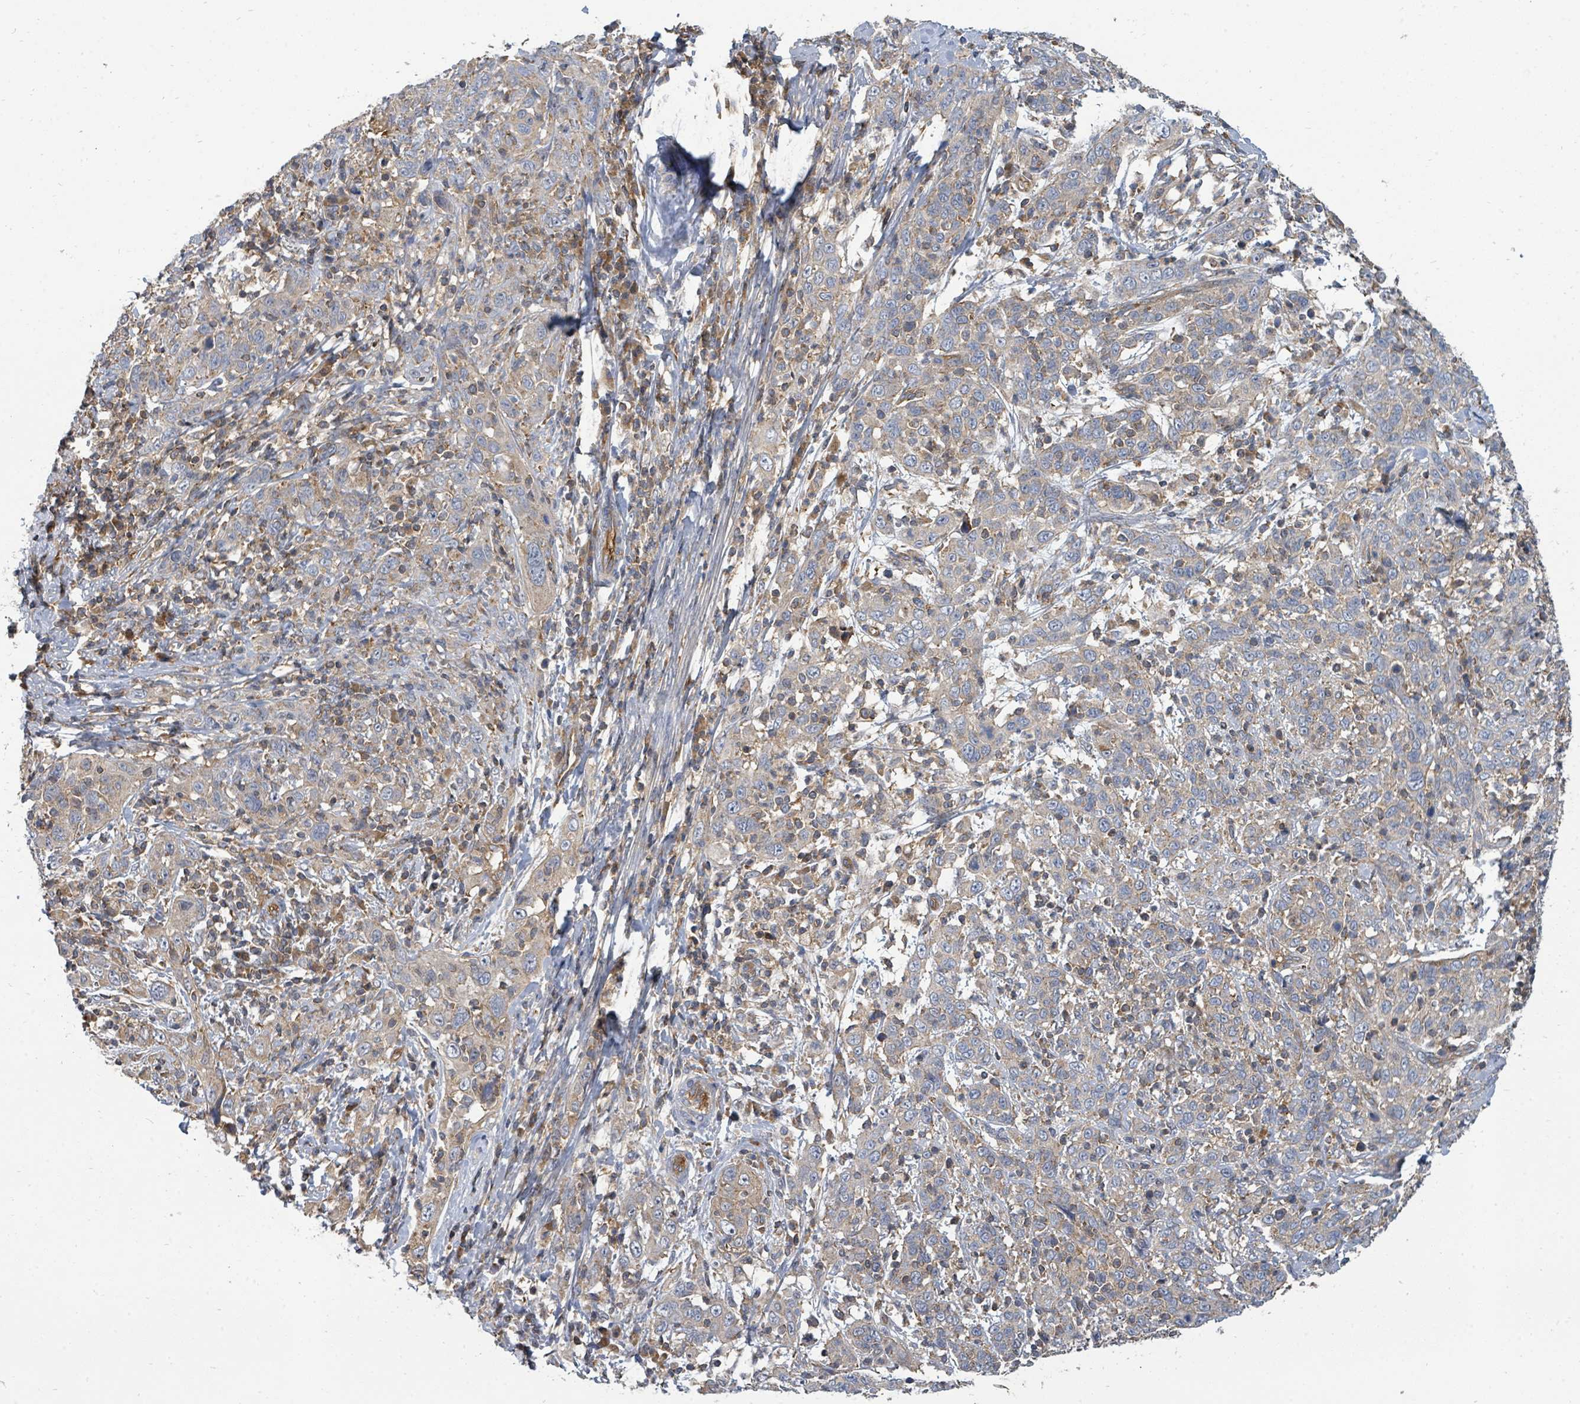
{"staining": {"intensity": "weak", "quantity": "25%-75%", "location": "cytoplasmic/membranous"}, "tissue": "cervical cancer", "cell_type": "Tumor cells", "image_type": "cancer", "snomed": [{"axis": "morphology", "description": "Squamous cell carcinoma, NOS"}, {"axis": "topography", "description": "Cervix"}], "caption": "A micrograph of cervical squamous cell carcinoma stained for a protein displays weak cytoplasmic/membranous brown staining in tumor cells.", "gene": "BOLA2B", "patient": {"sex": "female", "age": 46}}